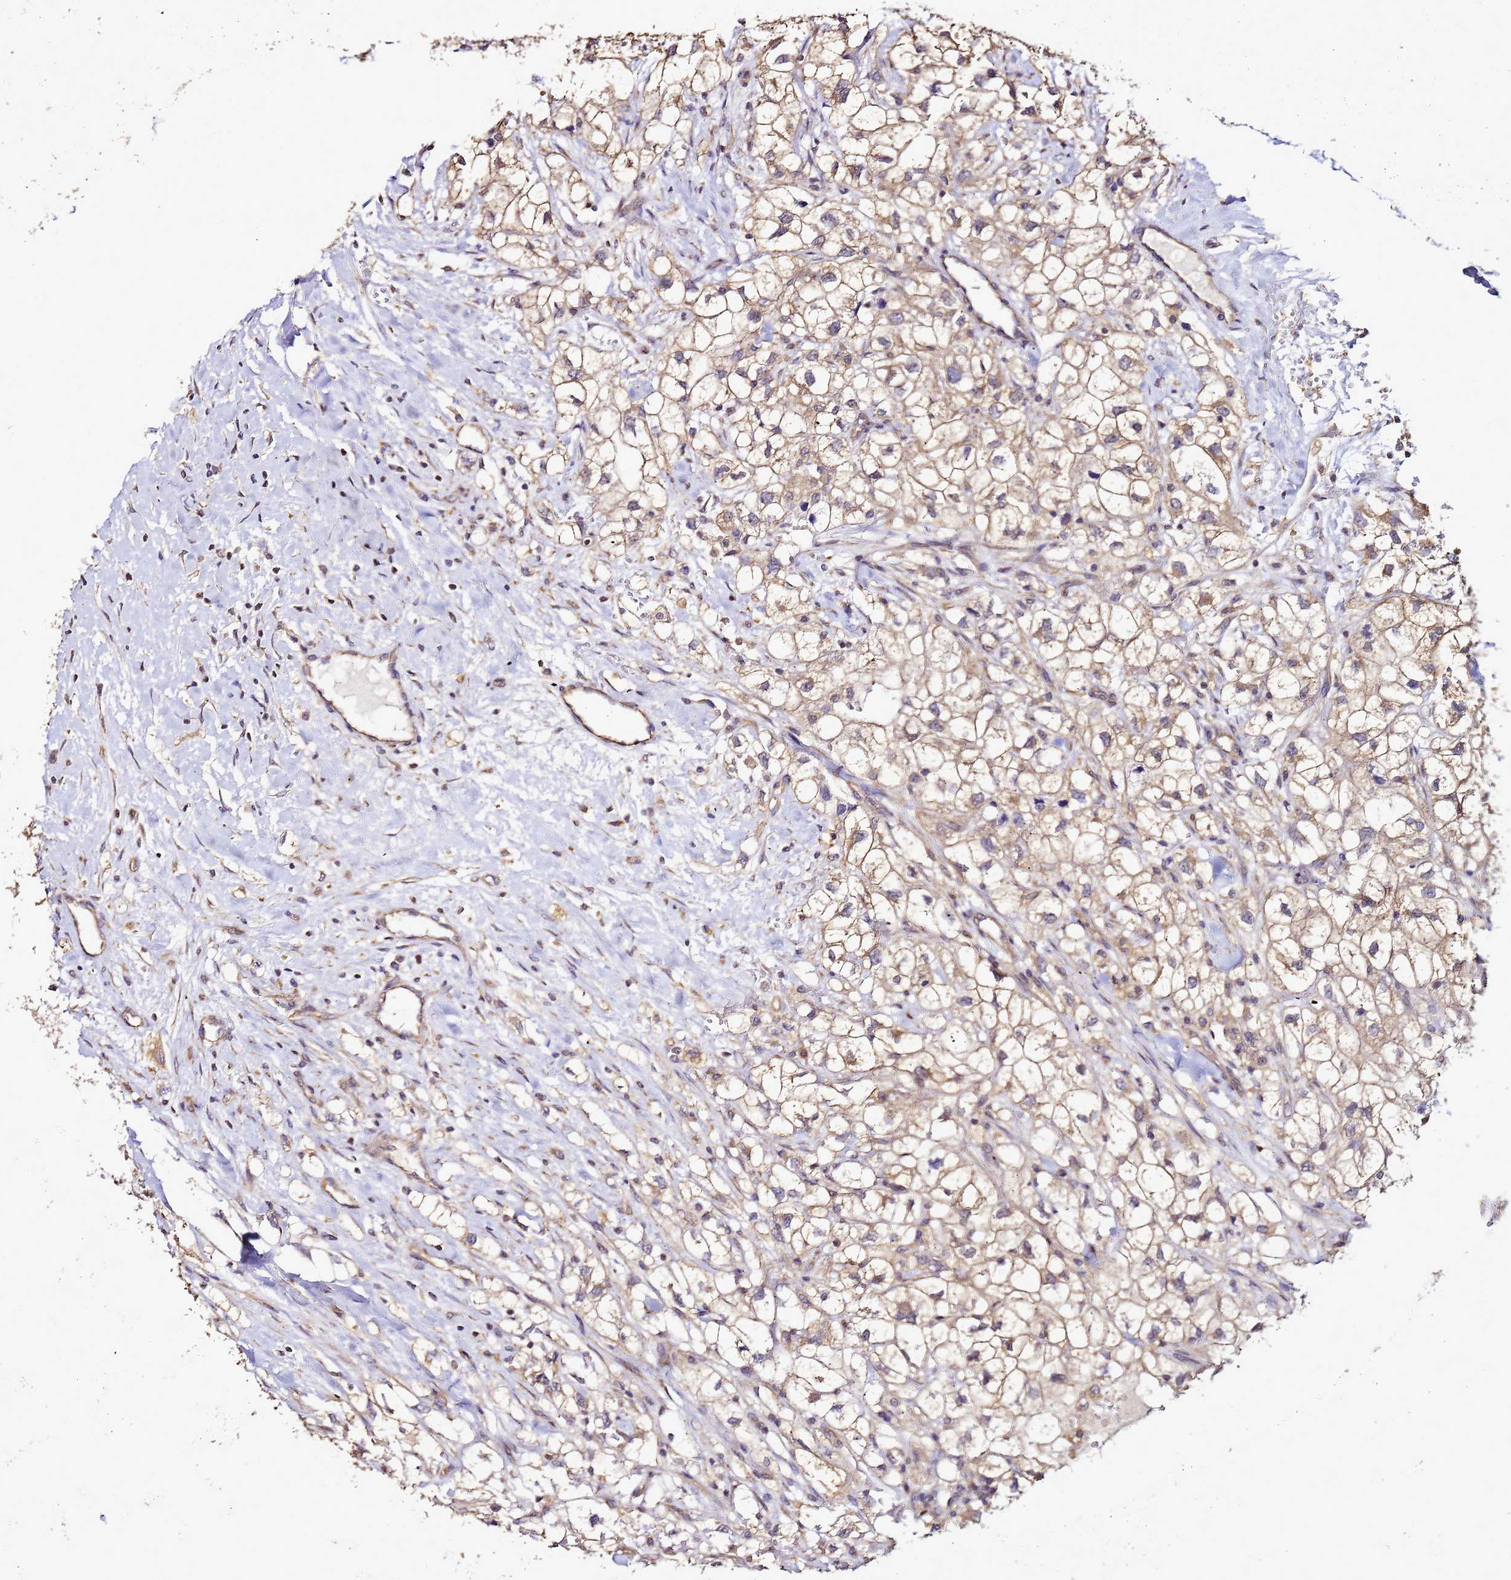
{"staining": {"intensity": "weak", "quantity": "25%-75%", "location": "cytoplasmic/membranous"}, "tissue": "renal cancer", "cell_type": "Tumor cells", "image_type": "cancer", "snomed": [{"axis": "morphology", "description": "Adenocarcinoma, NOS"}, {"axis": "topography", "description": "Kidney"}], "caption": "Approximately 25%-75% of tumor cells in human renal cancer (adenocarcinoma) demonstrate weak cytoplasmic/membranous protein expression as visualized by brown immunohistochemical staining.", "gene": "ENOPH1", "patient": {"sex": "male", "age": 59}}